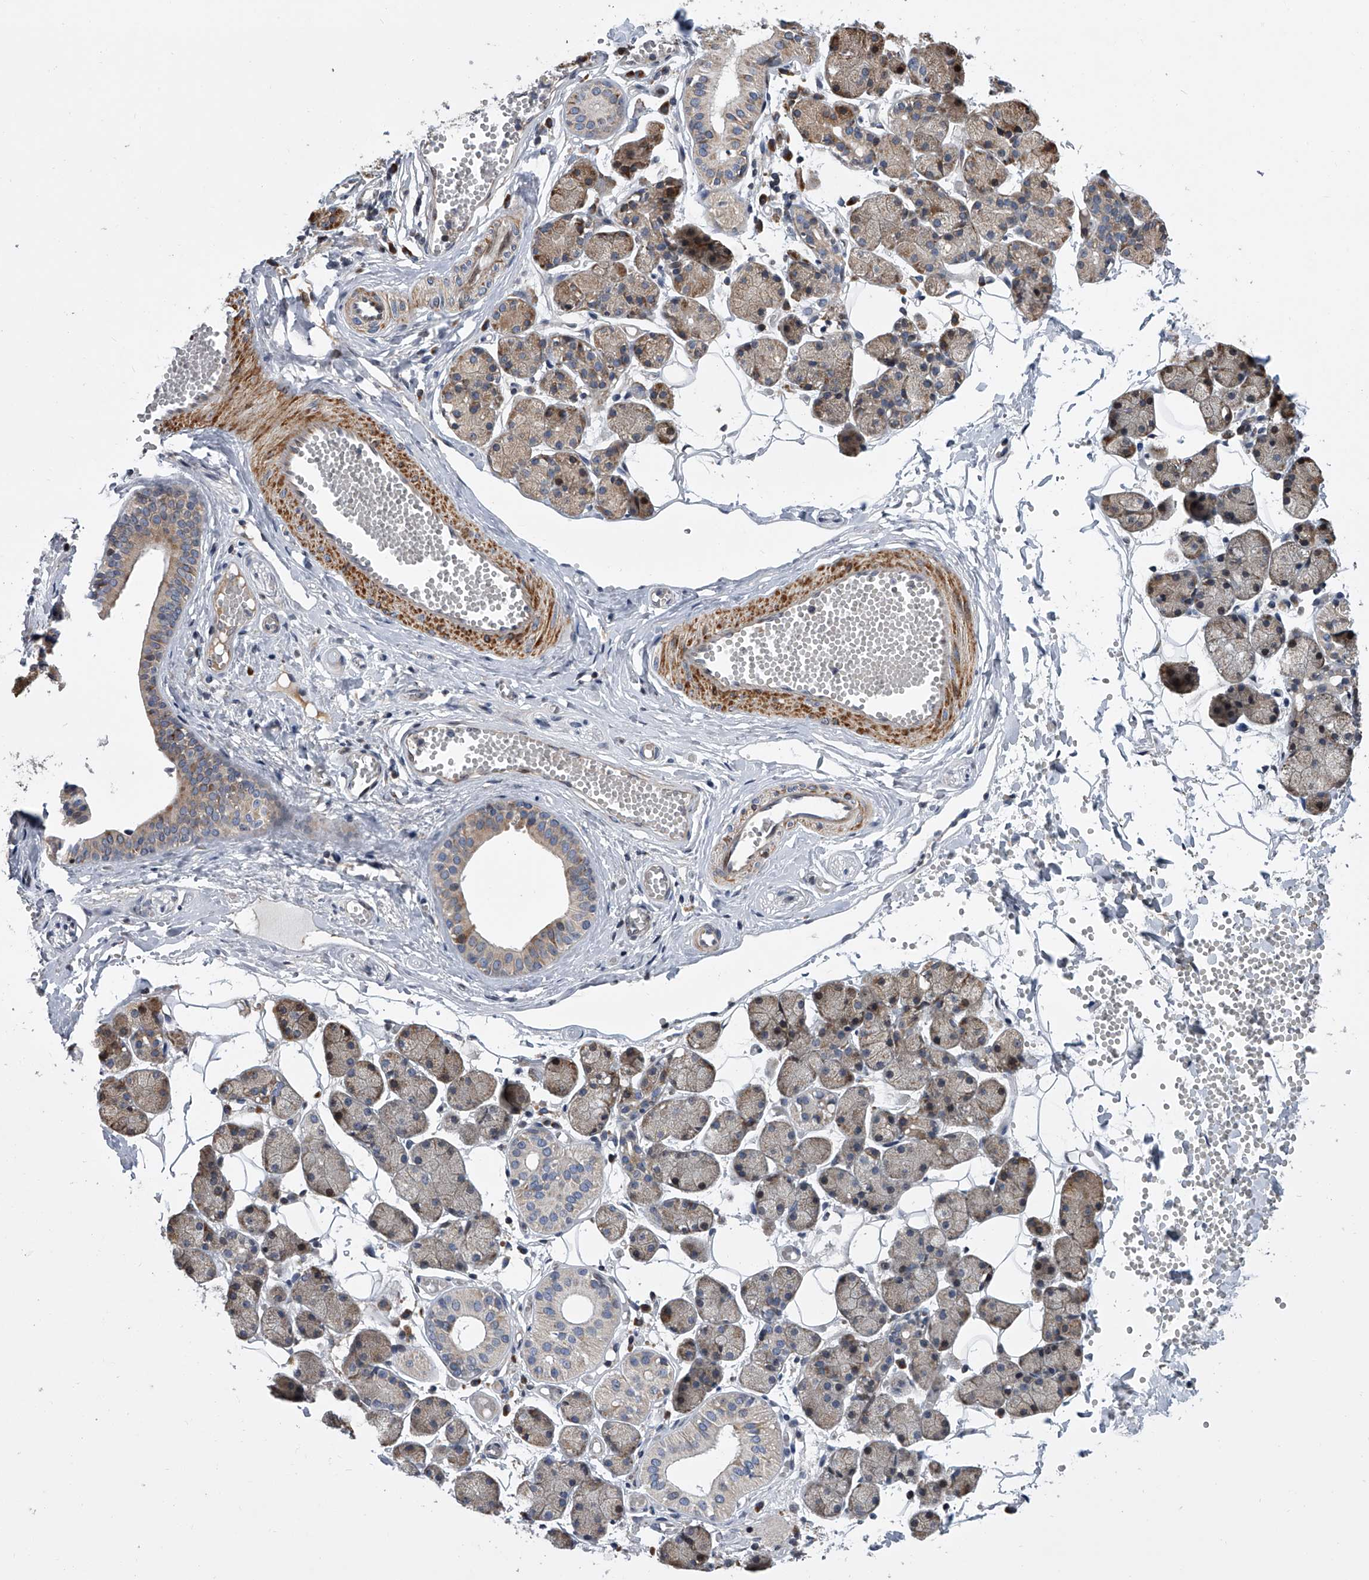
{"staining": {"intensity": "moderate", "quantity": "25%-75%", "location": "cytoplasmic/membranous"}, "tissue": "salivary gland", "cell_type": "Glandular cells", "image_type": "normal", "snomed": [{"axis": "morphology", "description": "Normal tissue, NOS"}, {"axis": "topography", "description": "Salivary gland"}], "caption": "This micrograph exhibits benign salivary gland stained with IHC to label a protein in brown. The cytoplasmic/membranous of glandular cells show moderate positivity for the protein. Nuclei are counter-stained blue.", "gene": "DLGAP2", "patient": {"sex": "female", "age": 33}}